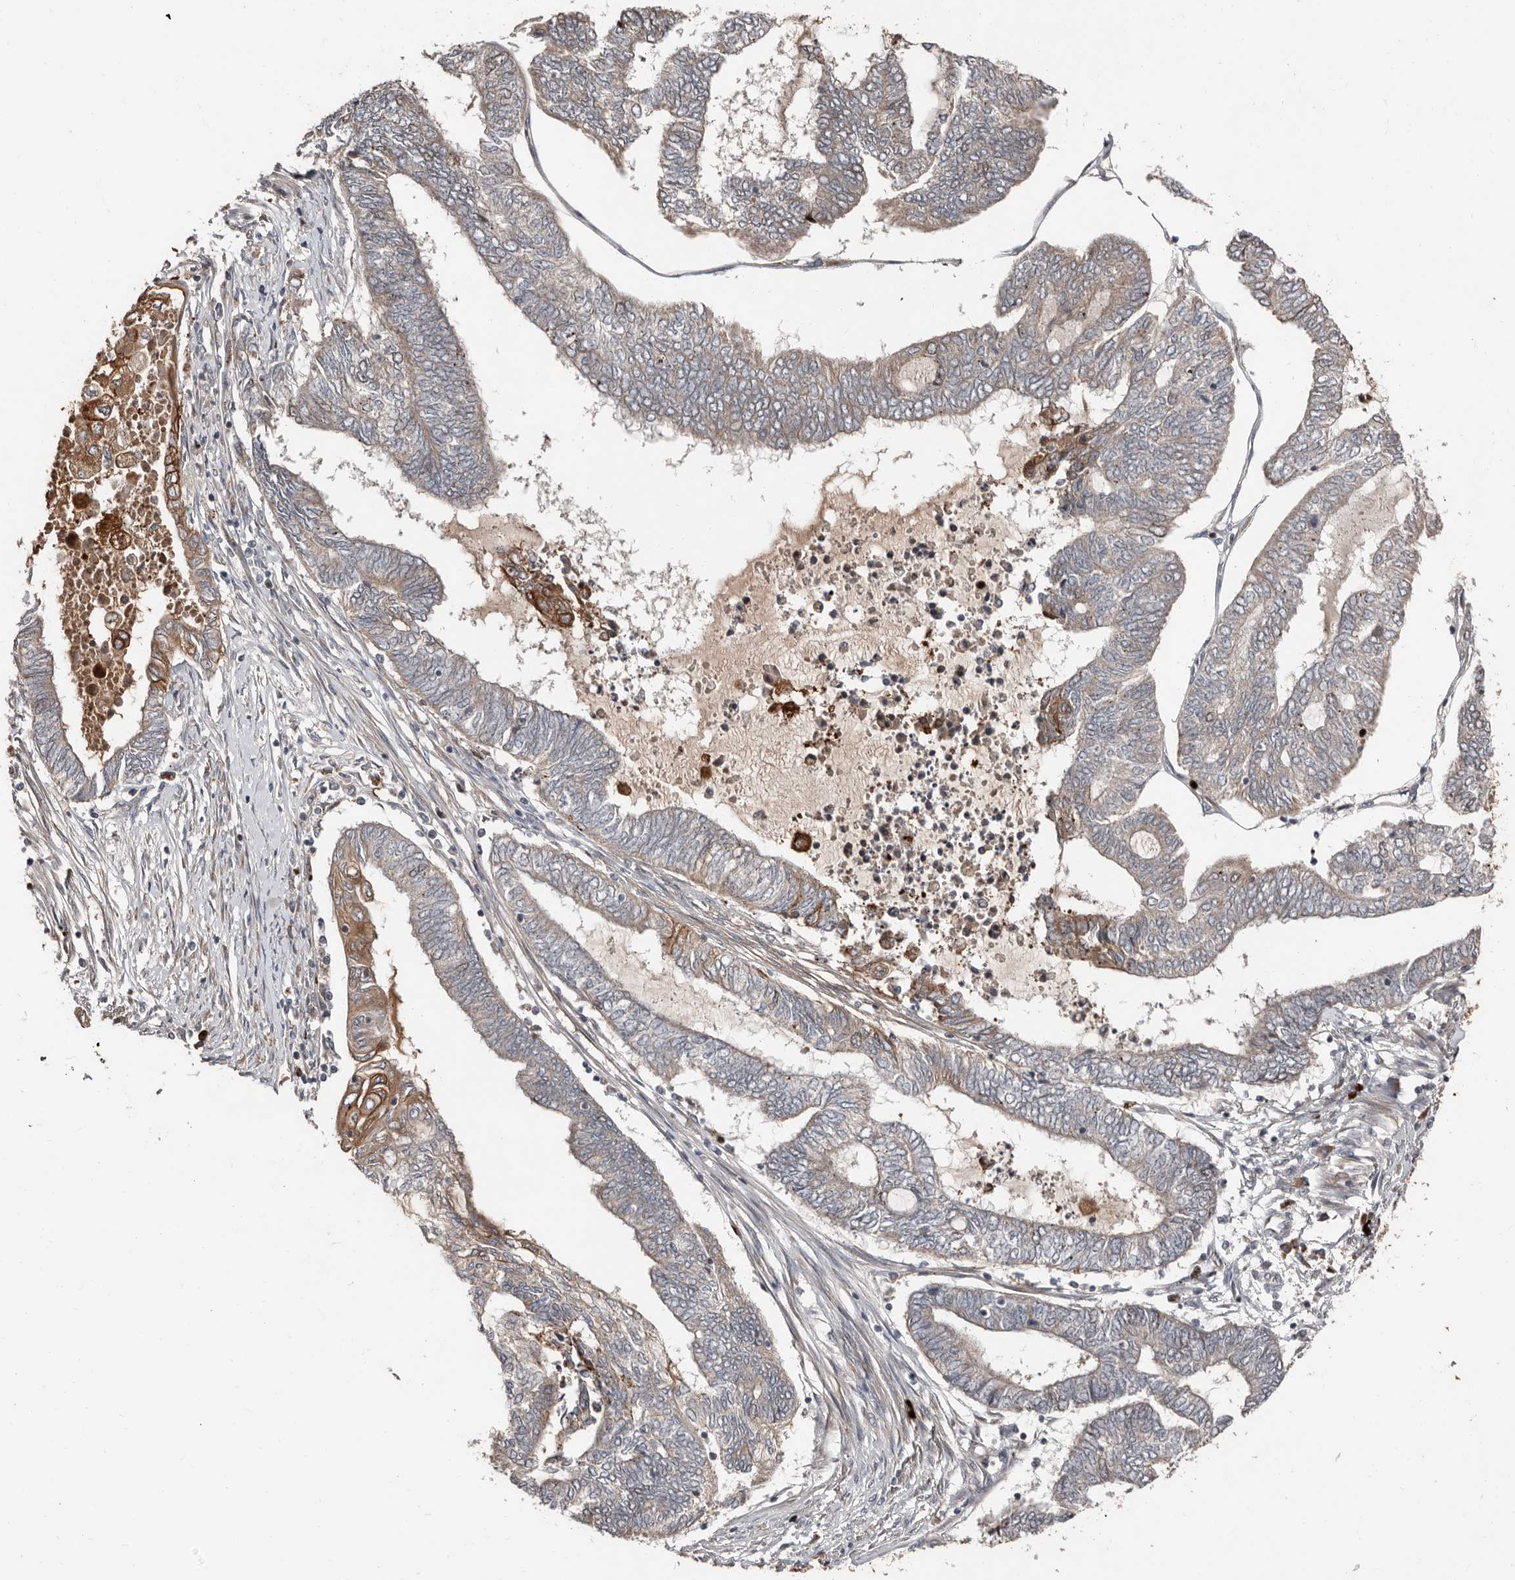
{"staining": {"intensity": "strong", "quantity": "<25%", "location": "cytoplasmic/membranous"}, "tissue": "endometrial cancer", "cell_type": "Tumor cells", "image_type": "cancer", "snomed": [{"axis": "morphology", "description": "Adenocarcinoma, NOS"}, {"axis": "topography", "description": "Uterus"}, {"axis": "topography", "description": "Endometrium"}], "caption": "DAB immunohistochemical staining of adenocarcinoma (endometrial) demonstrates strong cytoplasmic/membranous protein expression in approximately <25% of tumor cells. (DAB (3,3'-diaminobenzidine) = brown stain, brightfield microscopy at high magnification).", "gene": "SMYD4", "patient": {"sex": "female", "age": 70}}